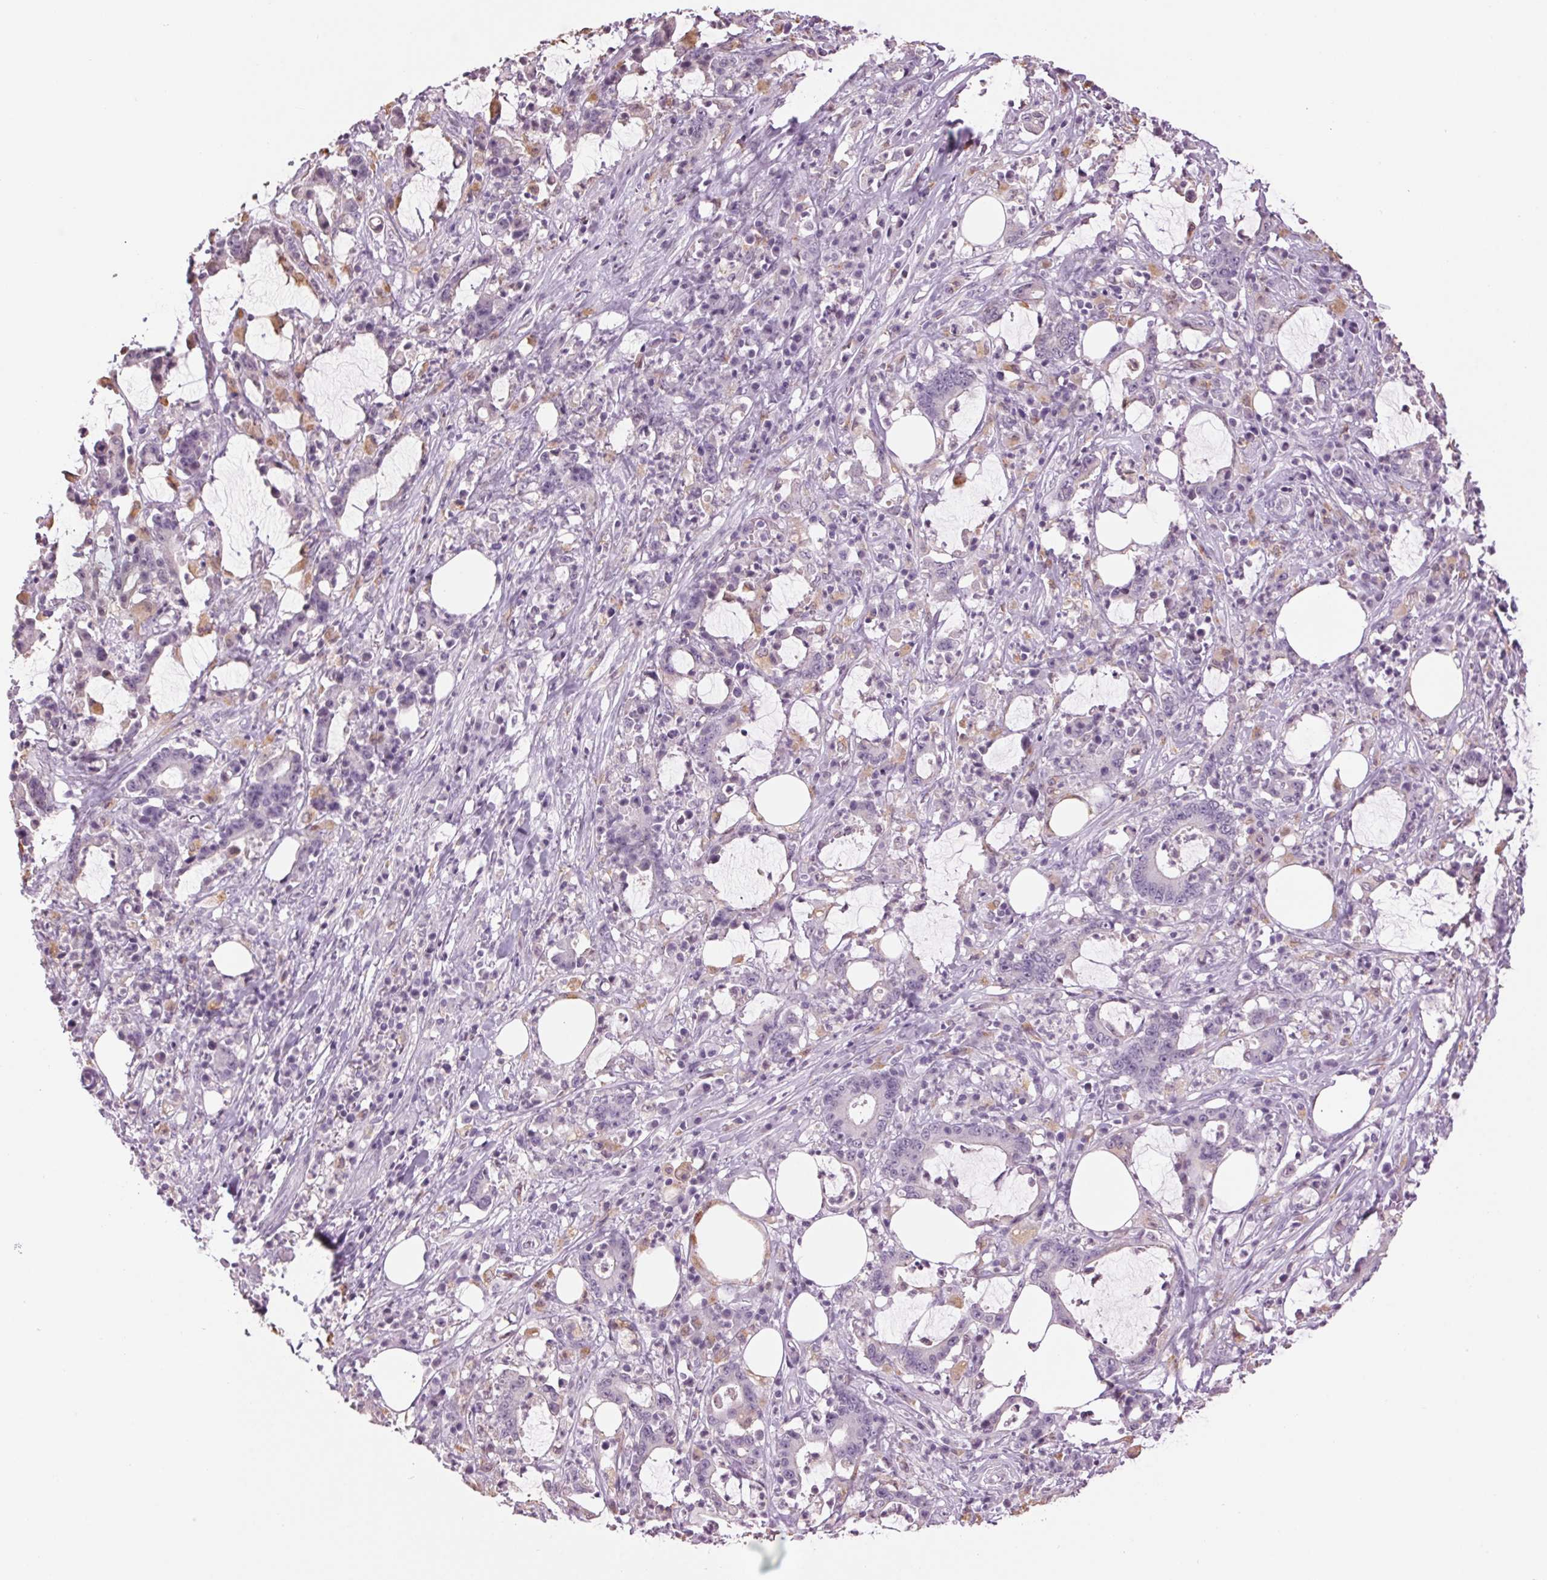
{"staining": {"intensity": "negative", "quantity": "none", "location": "none"}, "tissue": "stomach cancer", "cell_type": "Tumor cells", "image_type": "cancer", "snomed": [{"axis": "morphology", "description": "Adenocarcinoma, NOS"}, {"axis": "topography", "description": "Stomach, upper"}], "caption": "A high-resolution histopathology image shows immunohistochemistry (IHC) staining of stomach adenocarcinoma, which demonstrates no significant staining in tumor cells. (DAB (3,3'-diaminobenzidine) immunohistochemistry (IHC) with hematoxylin counter stain).", "gene": "MPO", "patient": {"sex": "male", "age": 68}}